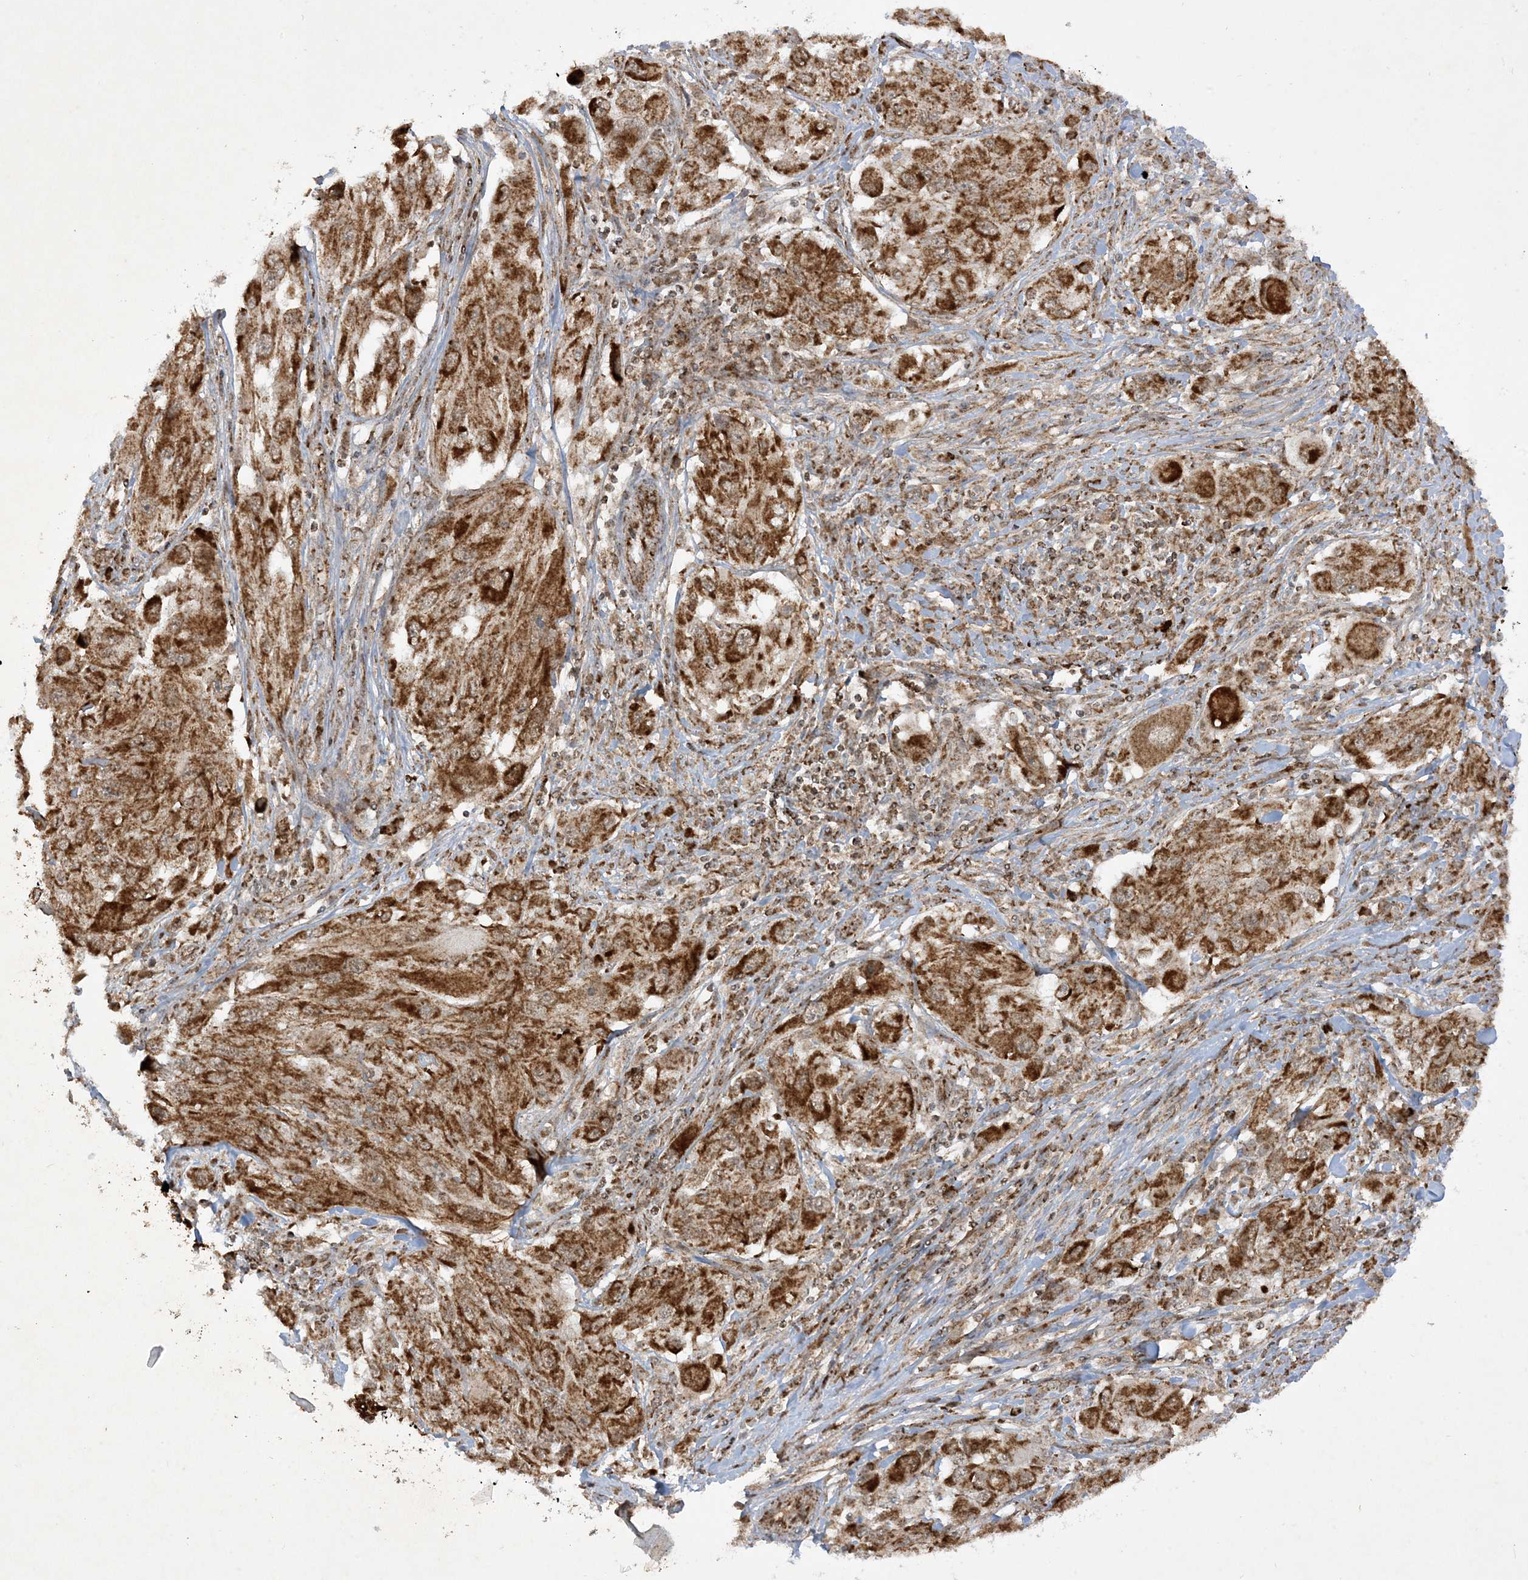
{"staining": {"intensity": "strong", "quantity": ">75%", "location": "cytoplasmic/membranous"}, "tissue": "melanoma", "cell_type": "Tumor cells", "image_type": "cancer", "snomed": [{"axis": "morphology", "description": "Malignant melanoma, NOS"}, {"axis": "topography", "description": "Skin"}], "caption": "Immunohistochemistry of human malignant melanoma demonstrates high levels of strong cytoplasmic/membranous positivity in about >75% of tumor cells.", "gene": "NDUFAF3", "patient": {"sex": "female", "age": 91}}